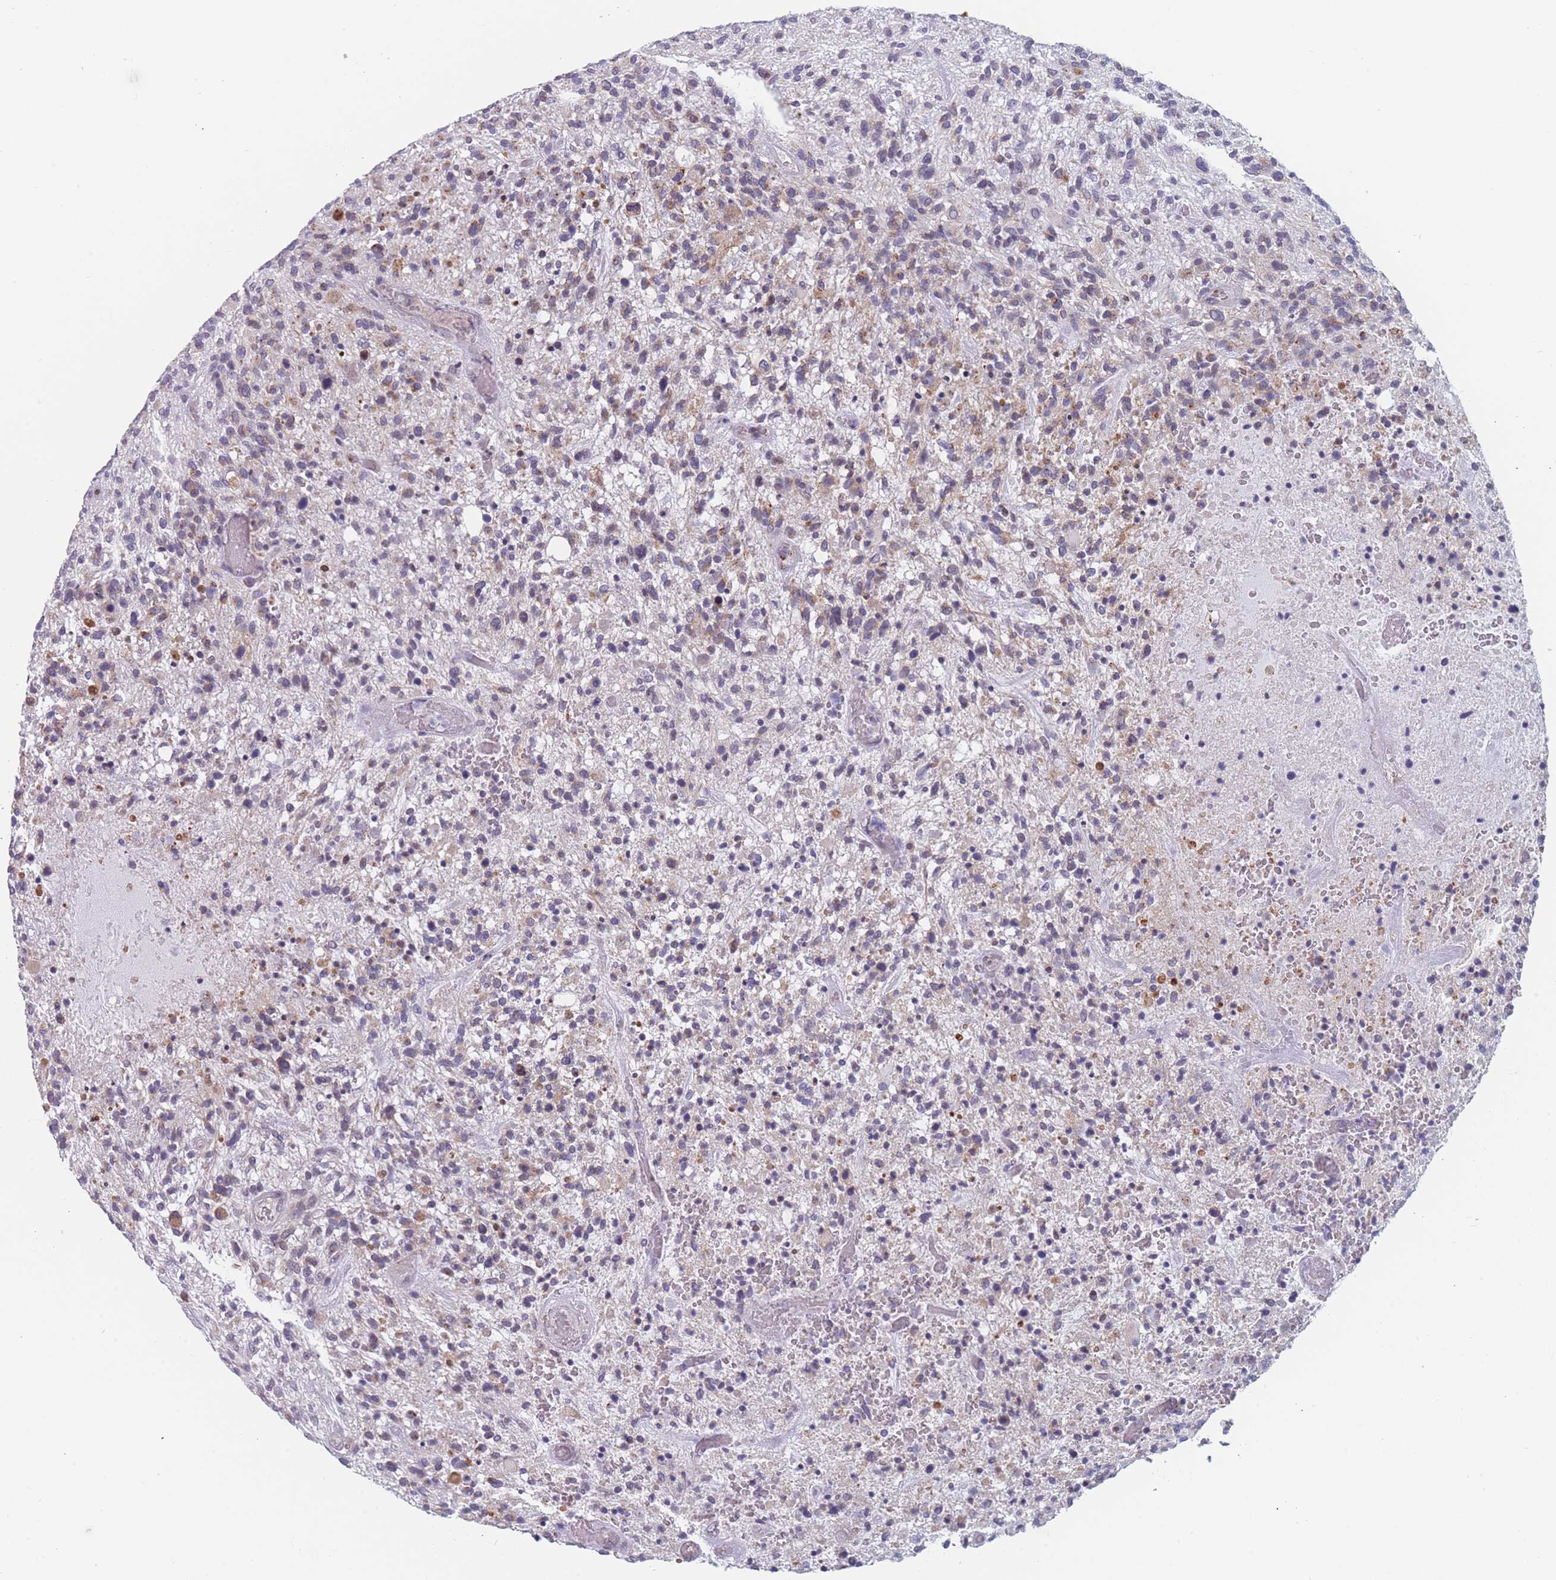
{"staining": {"intensity": "weak", "quantity": "<25%", "location": "cytoplasmic/membranous"}, "tissue": "glioma", "cell_type": "Tumor cells", "image_type": "cancer", "snomed": [{"axis": "morphology", "description": "Glioma, malignant, High grade"}, {"axis": "topography", "description": "Brain"}], "caption": "High-grade glioma (malignant) was stained to show a protein in brown. There is no significant expression in tumor cells.", "gene": "TMED10", "patient": {"sex": "male", "age": 47}}